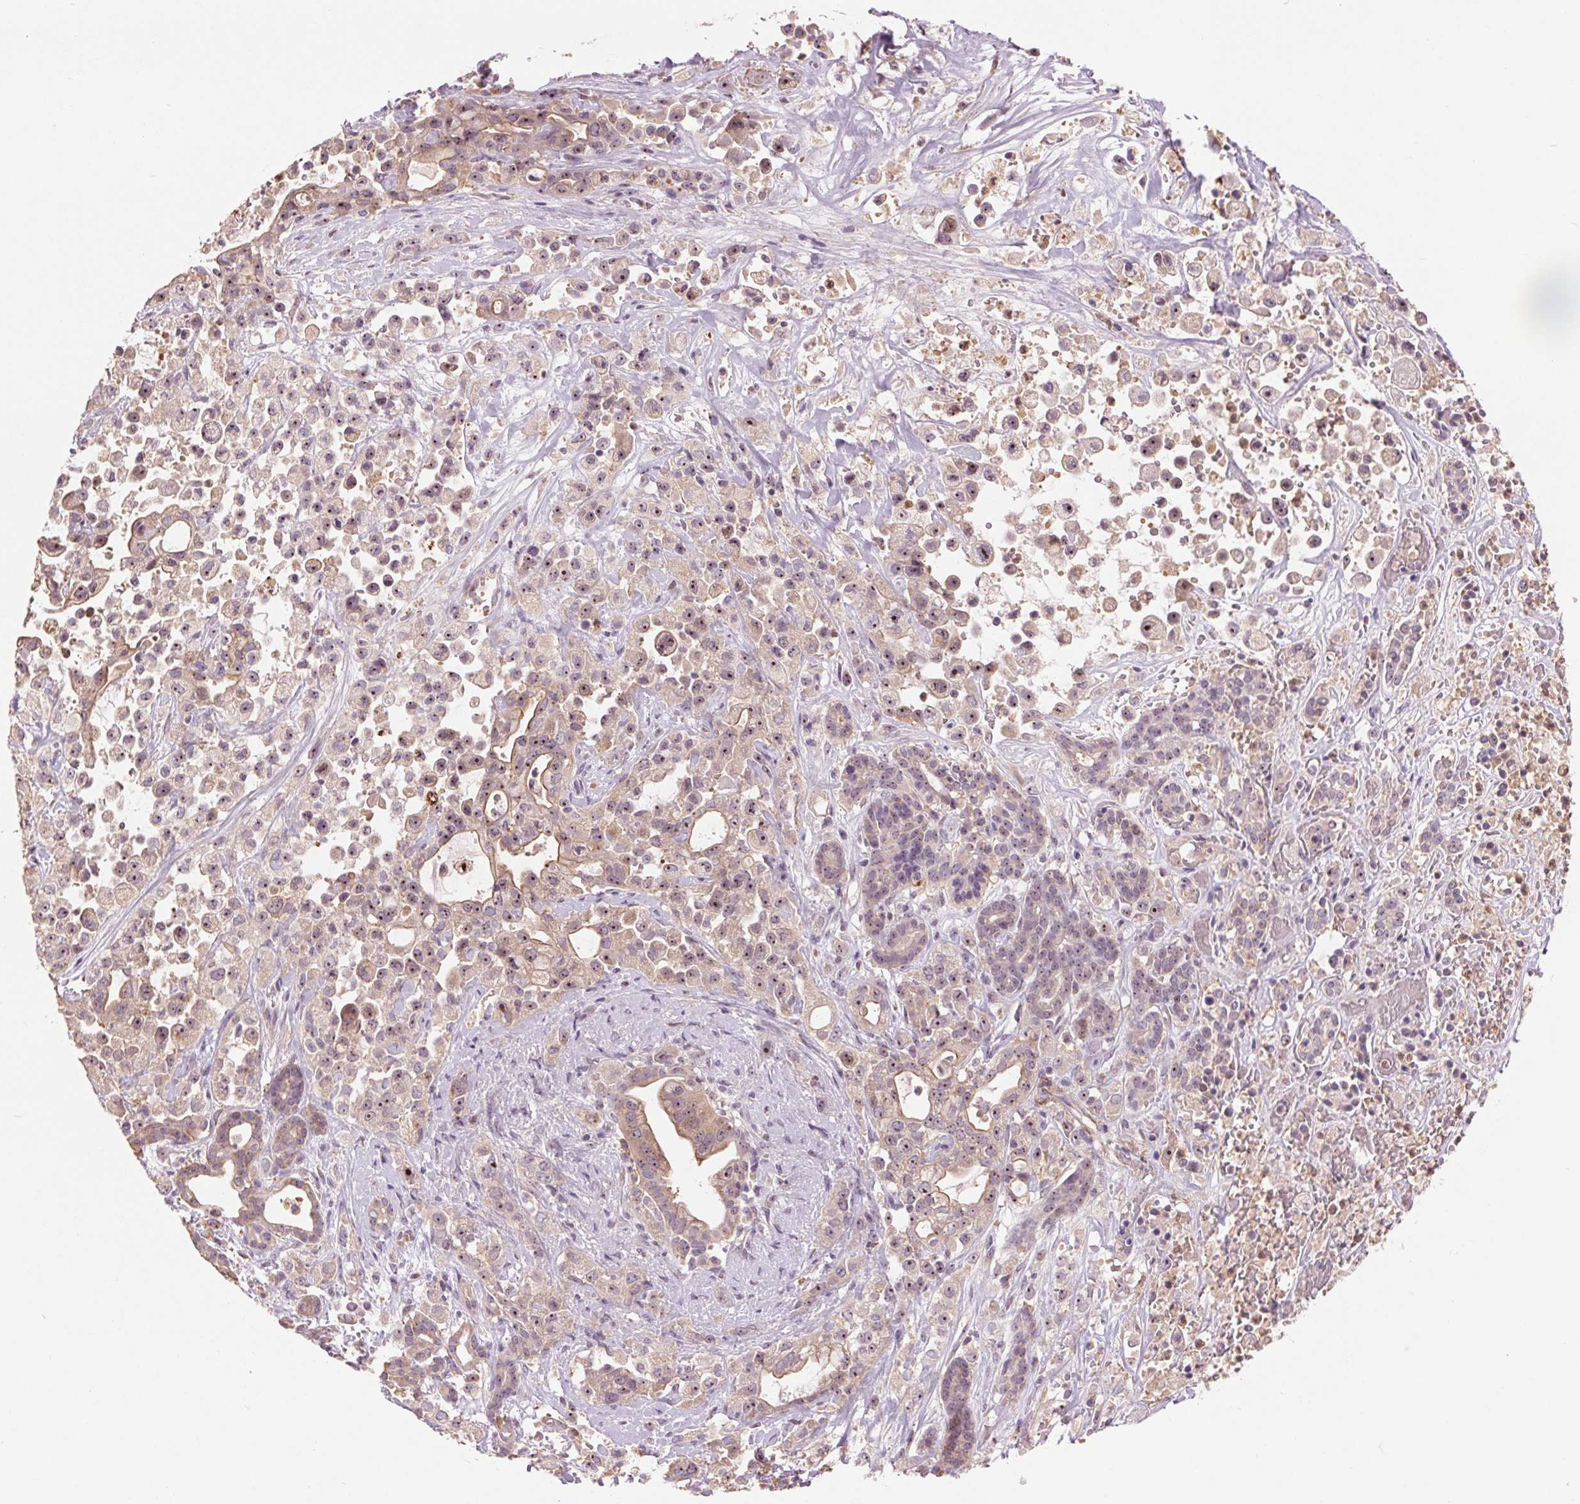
{"staining": {"intensity": "moderate", "quantity": "<25%", "location": "cytoplasmic/membranous,nuclear"}, "tissue": "pancreatic cancer", "cell_type": "Tumor cells", "image_type": "cancer", "snomed": [{"axis": "morphology", "description": "Adenocarcinoma, NOS"}, {"axis": "topography", "description": "Pancreas"}], "caption": "Immunohistochemistry photomicrograph of neoplastic tissue: pancreatic cancer stained using IHC shows low levels of moderate protein expression localized specifically in the cytoplasmic/membranous and nuclear of tumor cells, appearing as a cytoplasmic/membranous and nuclear brown color.", "gene": "RANBP3L", "patient": {"sex": "male", "age": 44}}